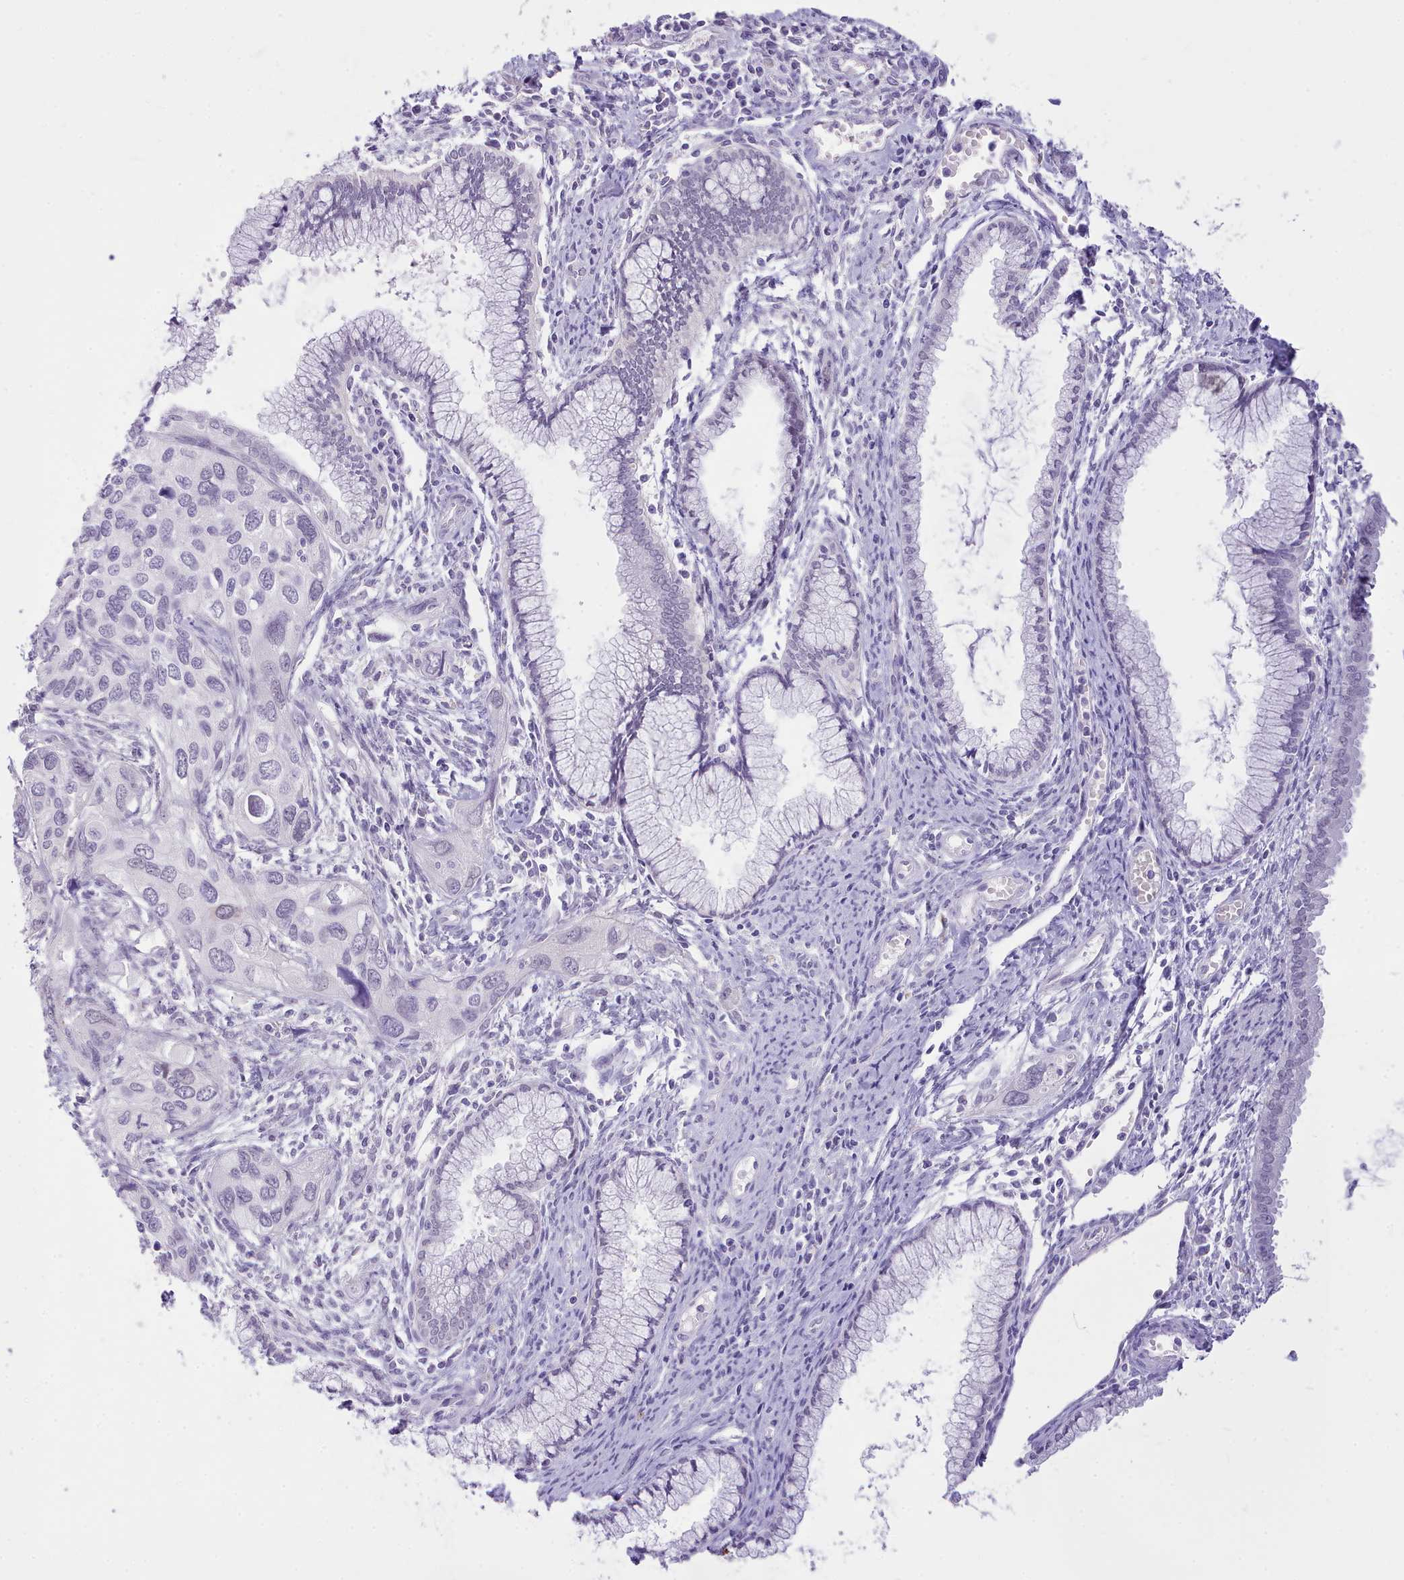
{"staining": {"intensity": "negative", "quantity": "none", "location": "none"}, "tissue": "cervical cancer", "cell_type": "Tumor cells", "image_type": "cancer", "snomed": [{"axis": "morphology", "description": "Squamous cell carcinoma, NOS"}, {"axis": "topography", "description": "Cervix"}], "caption": "Immunohistochemical staining of cervical squamous cell carcinoma exhibits no significant expression in tumor cells.", "gene": "LRRC37A", "patient": {"sex": "female", "age": 55}}